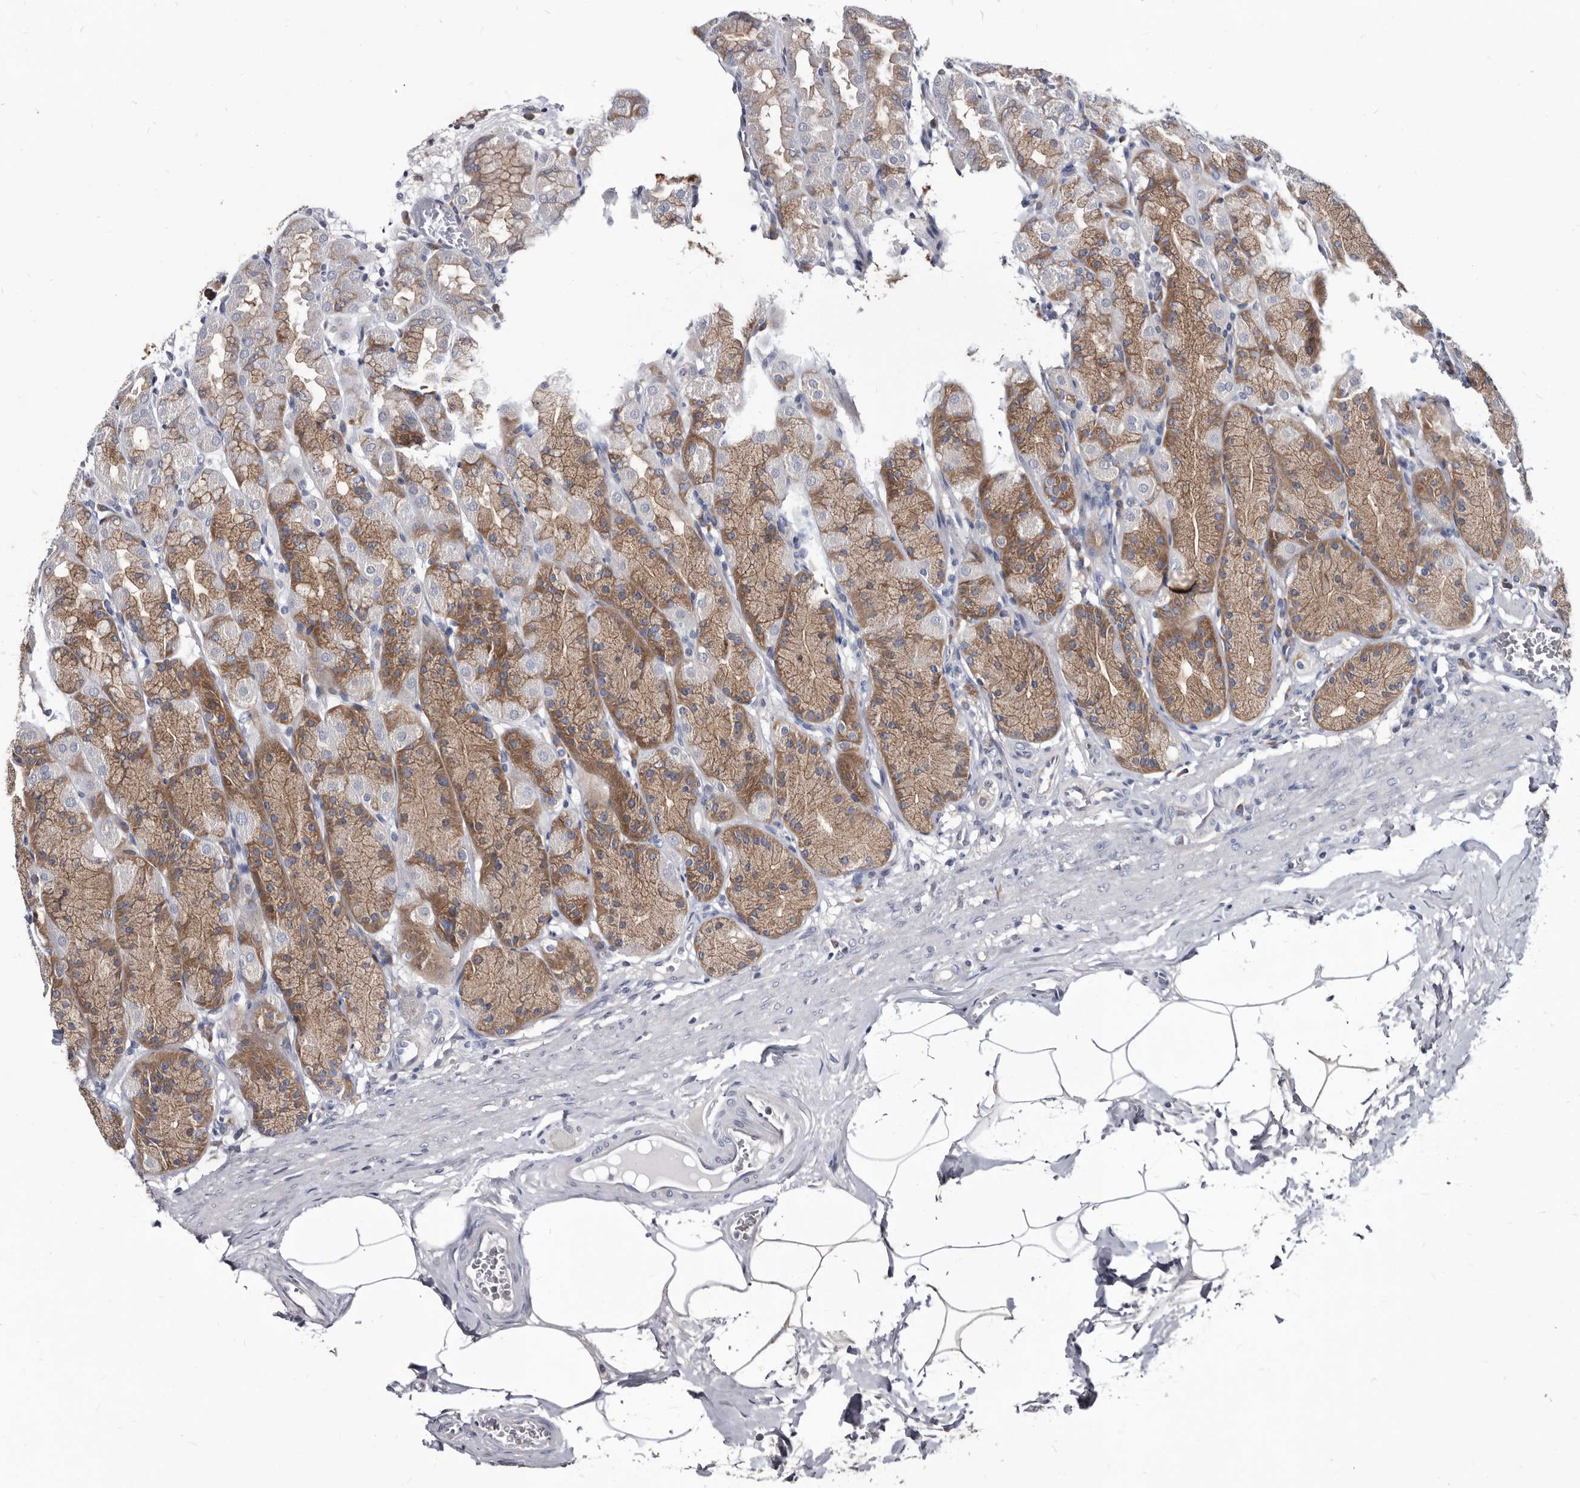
{"staining": {"intensity": "moderate", "quantity": ">75%", "location": "cytoplasmic/membranous"}, "tissue": "stomach", "cell_type": "Glandular cells", "image_type": "normal", "snomed": [{"axis": "morphology", "description": "Normal tissue, NOS"}, {"axis": "topography", "description": "Stomach"}], "caption": "Immunohistochemistry staining of unremarkable stomach, which shows medium levels of moderate cytoplasmic/membranous positivity in approximately >75% of glandular cells indicating moderate cytoplasmic/membranous protein expression. The staining was performed using DAB (brown) for protein detection and nuclei were counterstained in hematoxylin (blue).", "gene": "ABCF2", "patient": {"sex": "male", "age": 42}}